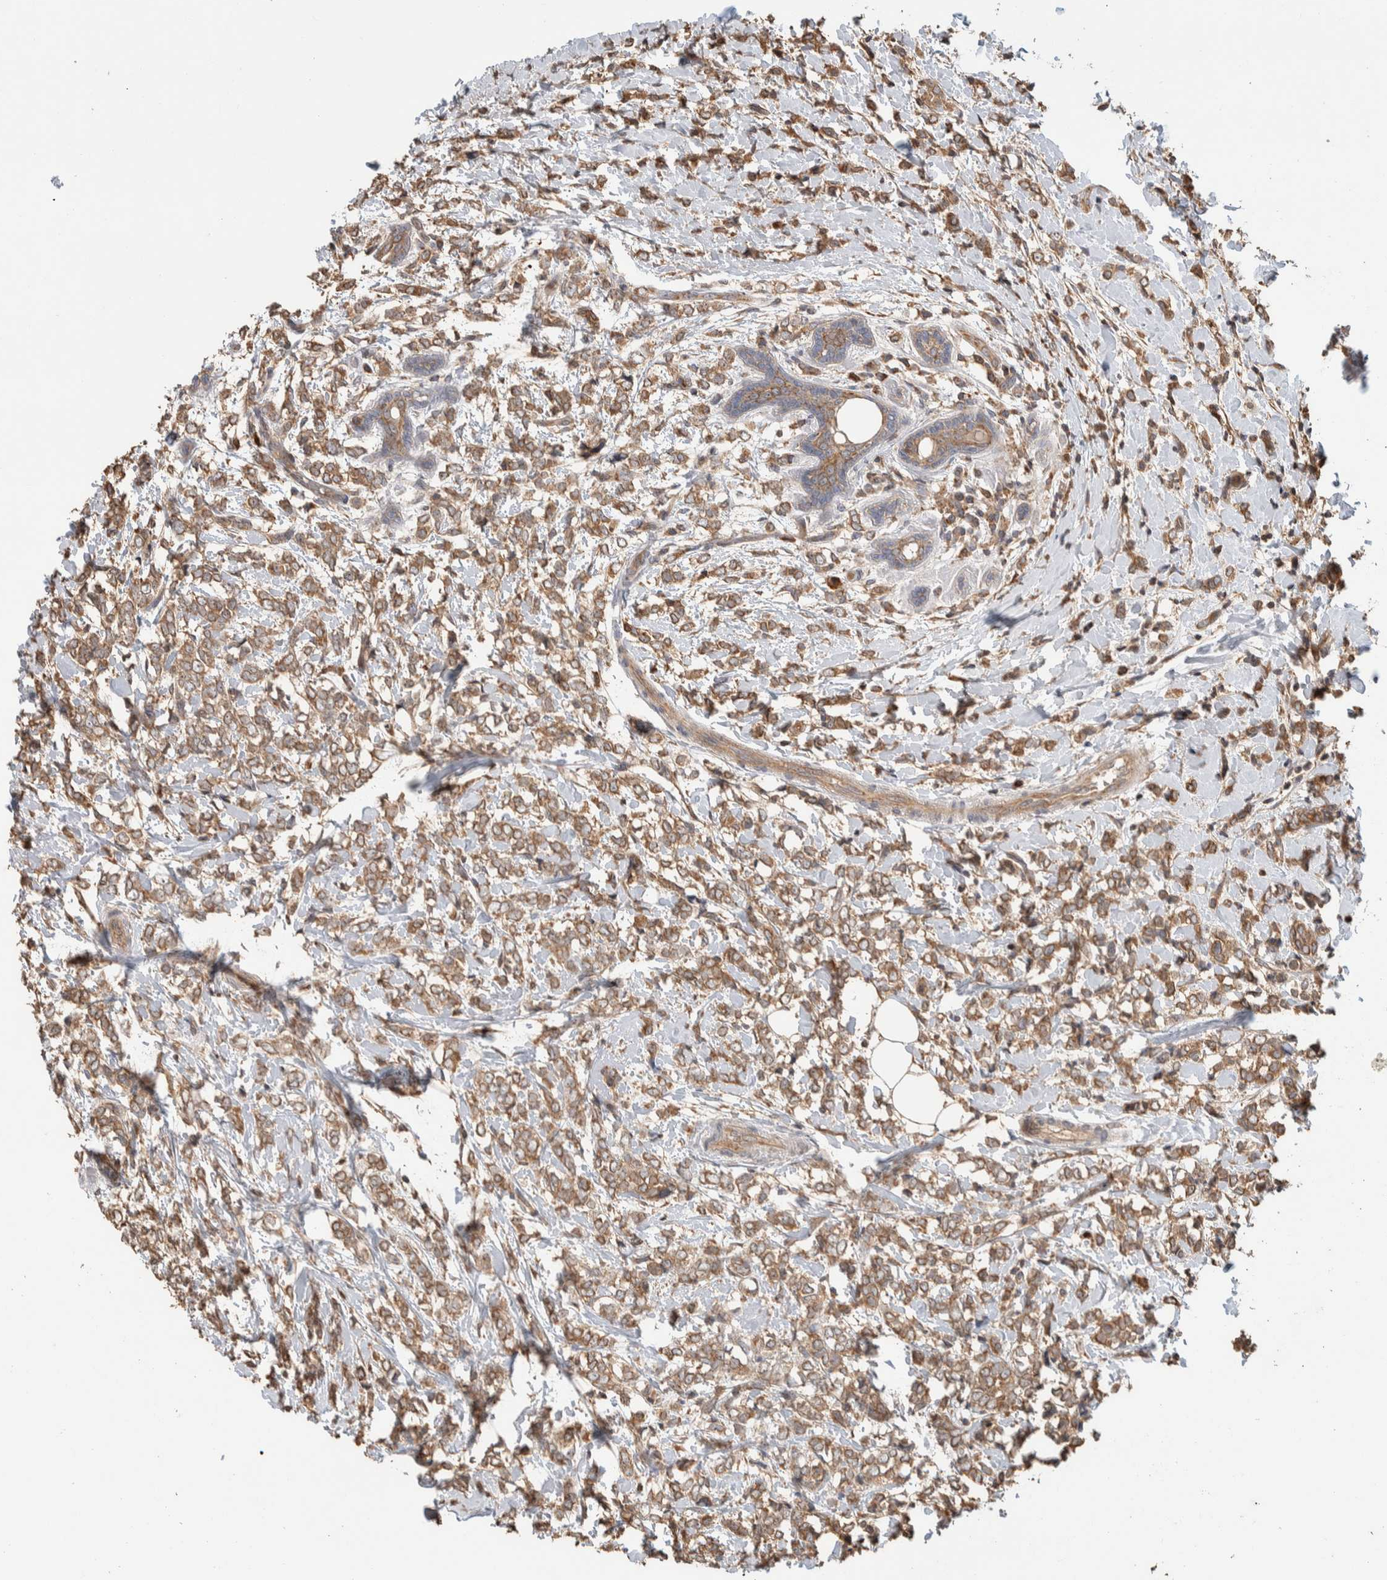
{"staining": {"intensity": "moderate", "quantity": ">75%", "location": "cytoplasmic/membranous"}, "tissue": "breast cancer", "cell_type": "Tumor cells", "image_type": "cancer", "snomed": [{"axis": "morphology", "description": "Normal tissue, NOS"}, {"axis": "morphology", "description": "Lobular carcinoma"}, {"axis": "topography", "description": "Breast"}], "caption": "The immunohistochemical stain labels moderate cytoplasmic/membranous positivity in tumor cells of breast cancer tissue. The protein is shown in brown color, while the nuclei are stained blue.", "gene": "VPS53", "patient": {"sex": "female", "age": 47}}